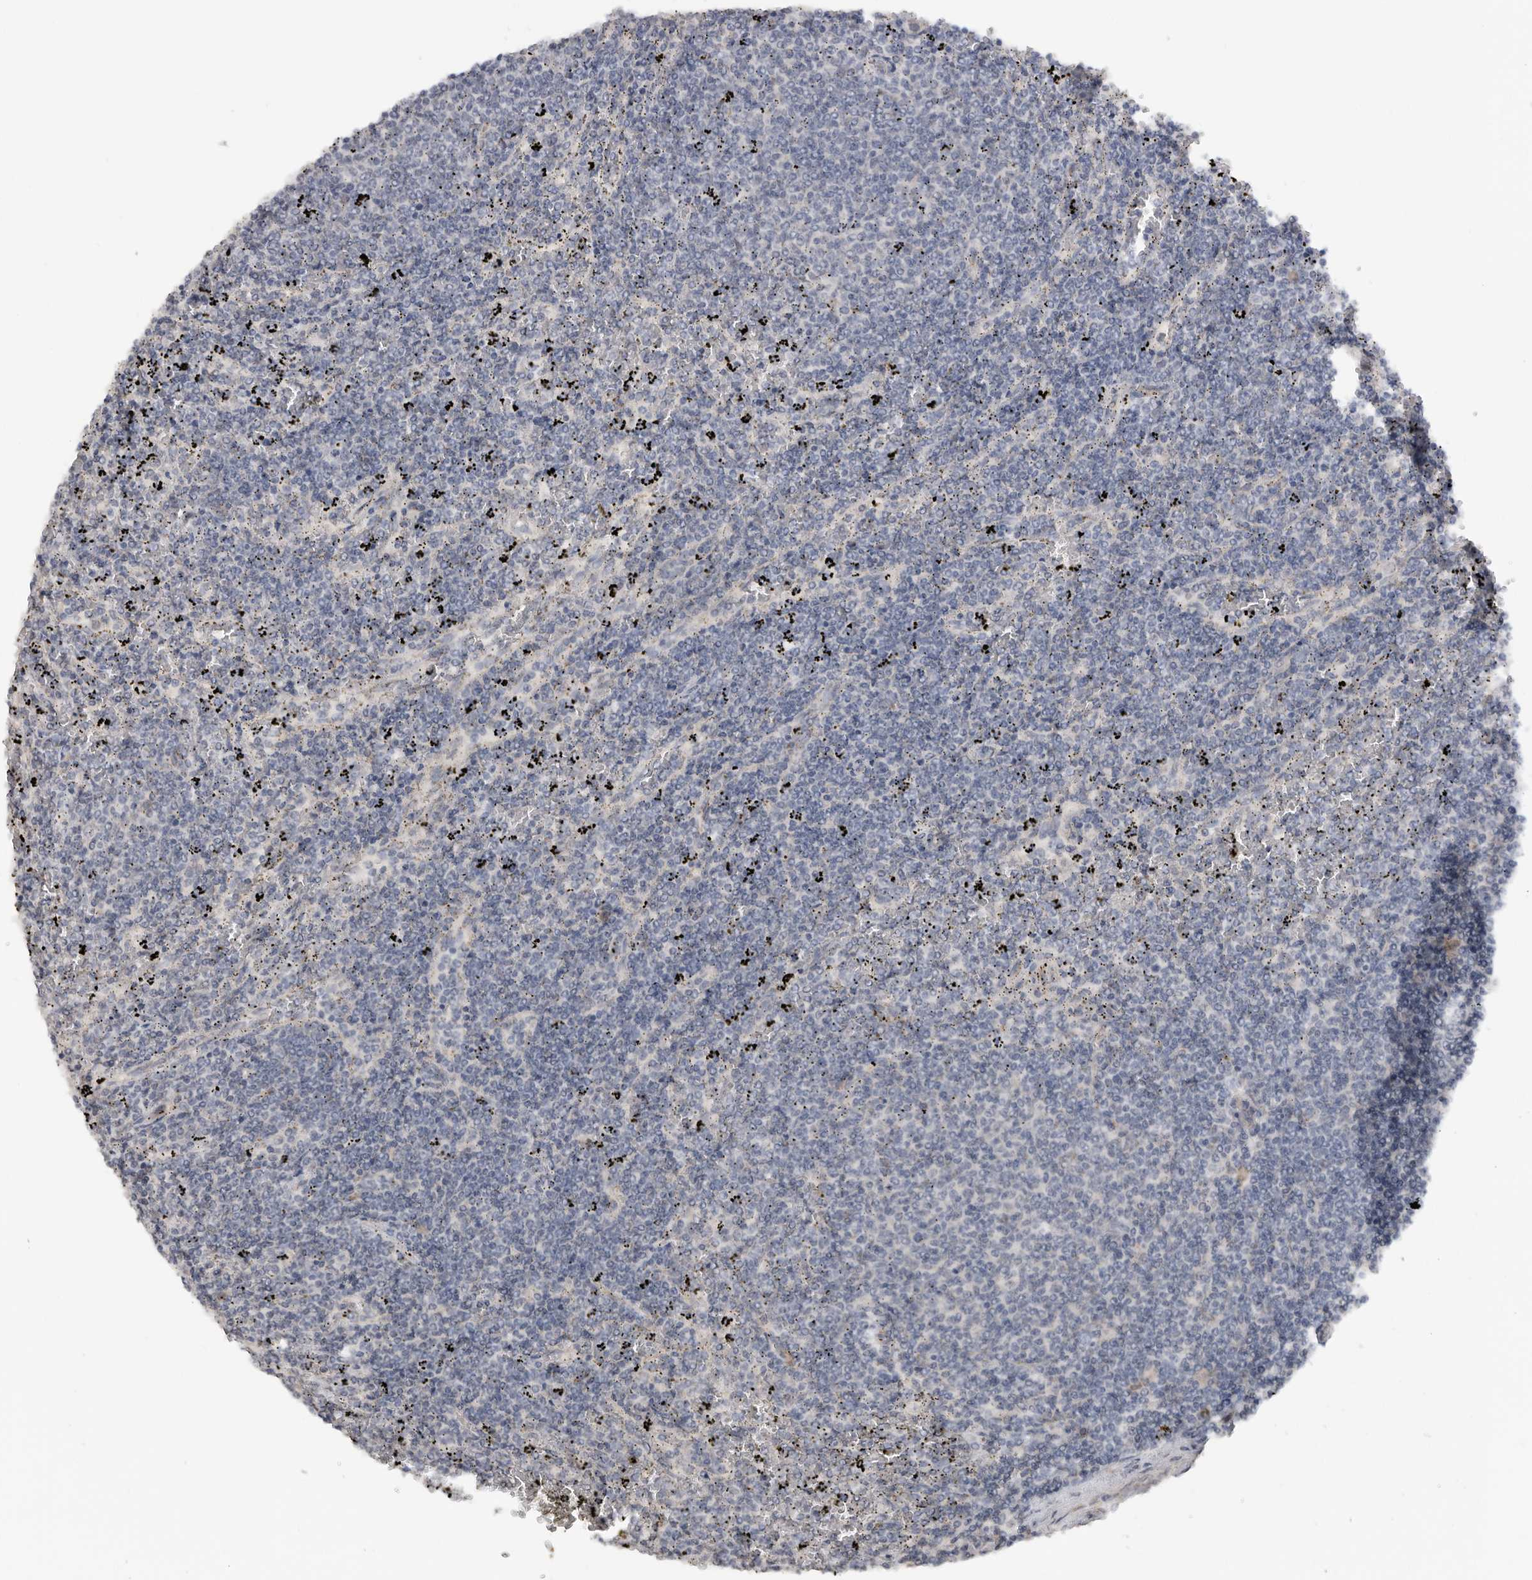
{"staining": {"intensity": "negative", "quantity": "none", "location": "none"}, "tissue": "lymphoma", "cell_type": "Tumor cells", "image_type": "cancer", "snomed": [{"axis": "morphology", "description": "Malignant lymphoma, non-Hodgkin's type, Low grade"}, {"axis": "topography", "description": "Spleen"}], "caption": "An immunohistochemistry (IHC) histopathology image of lymphoma is shown. There is no staining in tumor cells of lymphoma.", "gene": "DYRK2", "patient": {"sex": "female", "age": 50}}